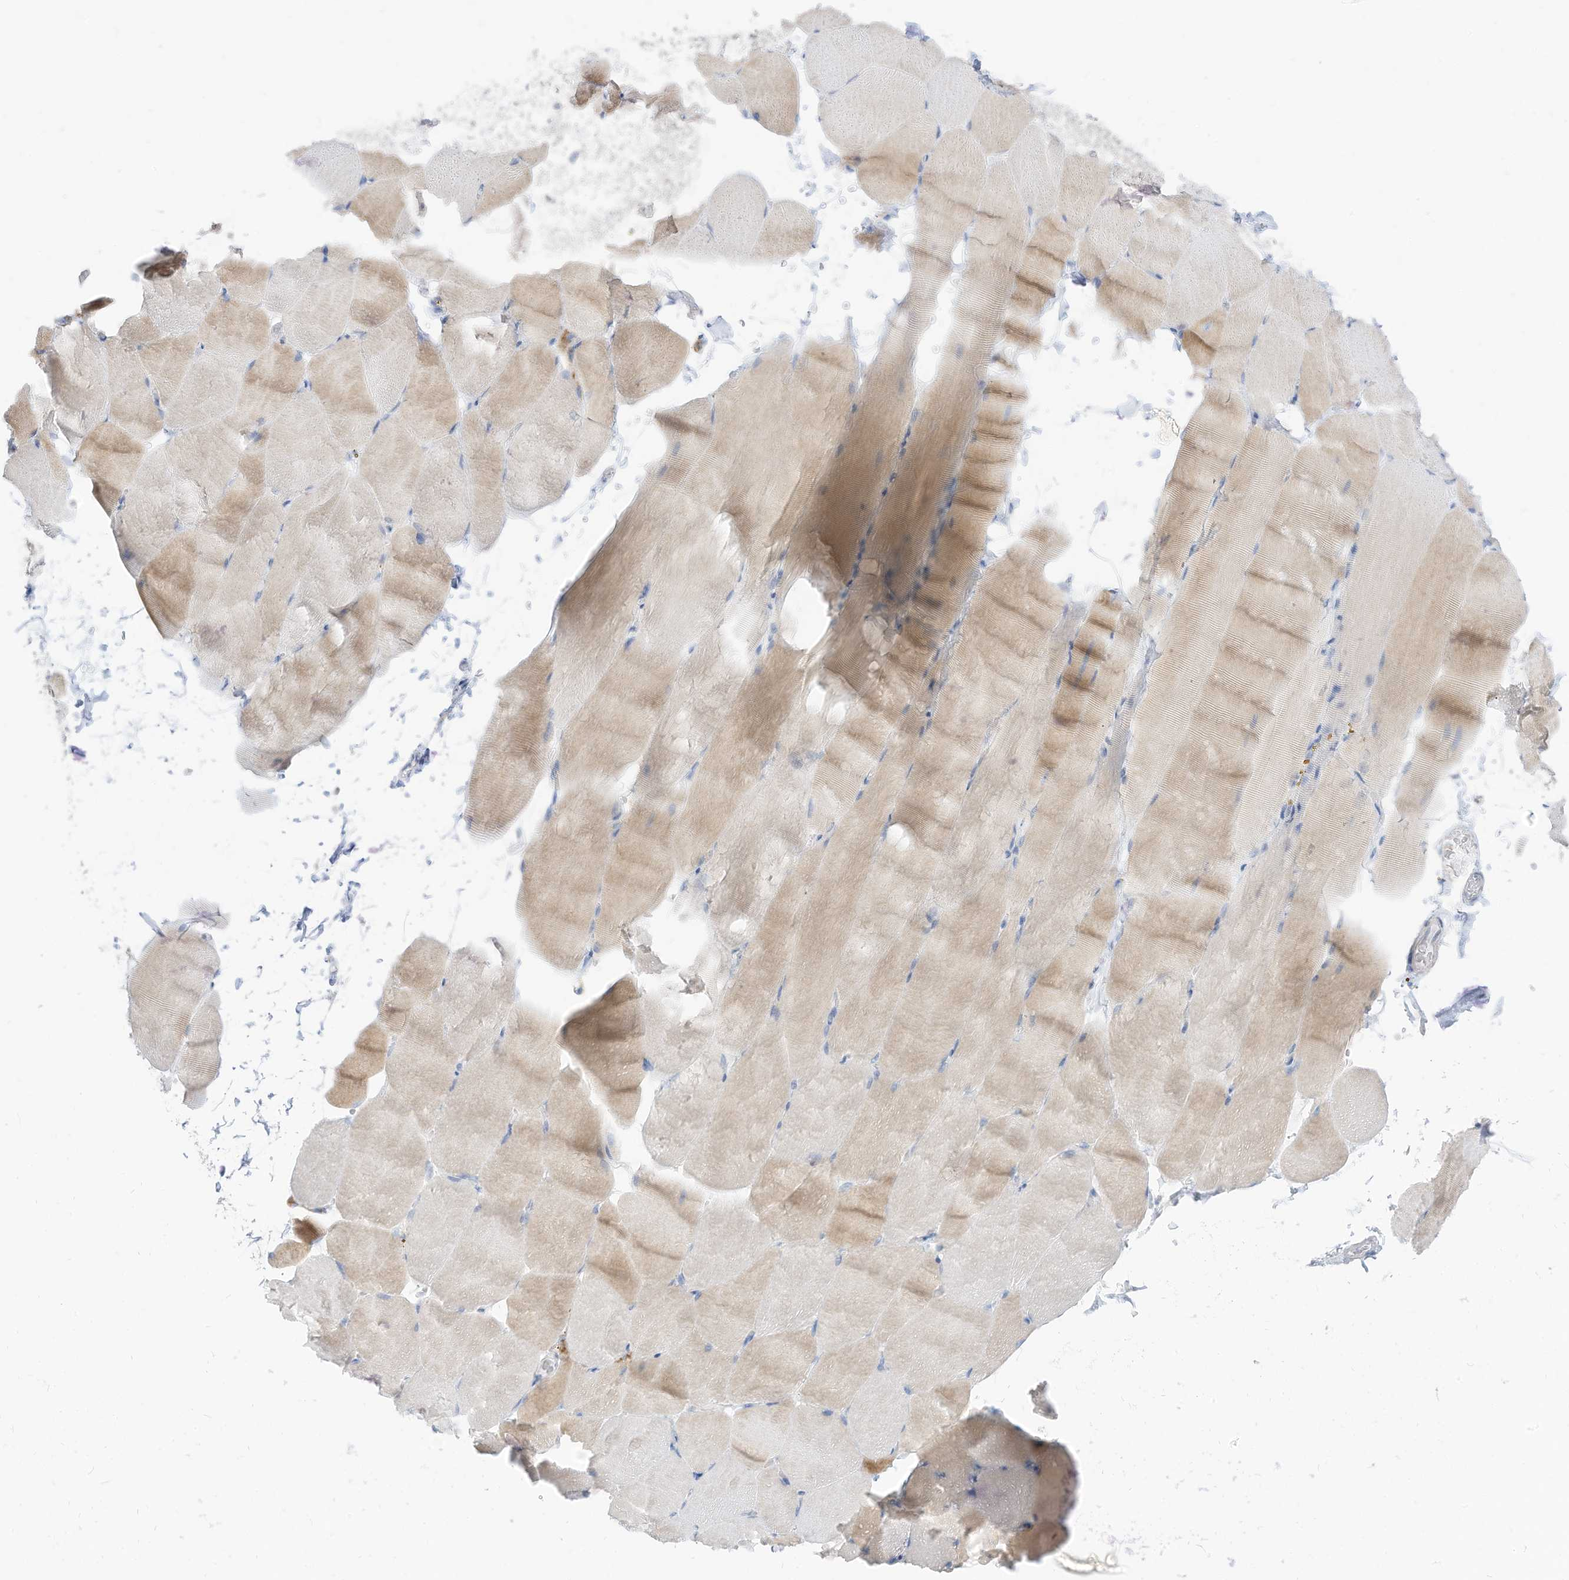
{"staining": {"intensity": "weak", "quantity": "<25%", "location": "cytoplasmic/membranous"}, "tissue": "skeletal muscle", "cell_type": "Myocytes", "image_type": "normal", "snomed": [{"axis": "morphology", "description": "Normal tissue, NOS"}, {"axis": "topography", "description": "Skeletal muscle"}, {"axis": "topography", "description": "Parathyroid gland"}], "caption": "DAB (3,3'-diaminobenzidine) immunohistochemical staining of benign skeletal muscle shows no significant staining in myocytes.", "gene": "ETHE1", "patient": {"sex": "female", "age": 37}}